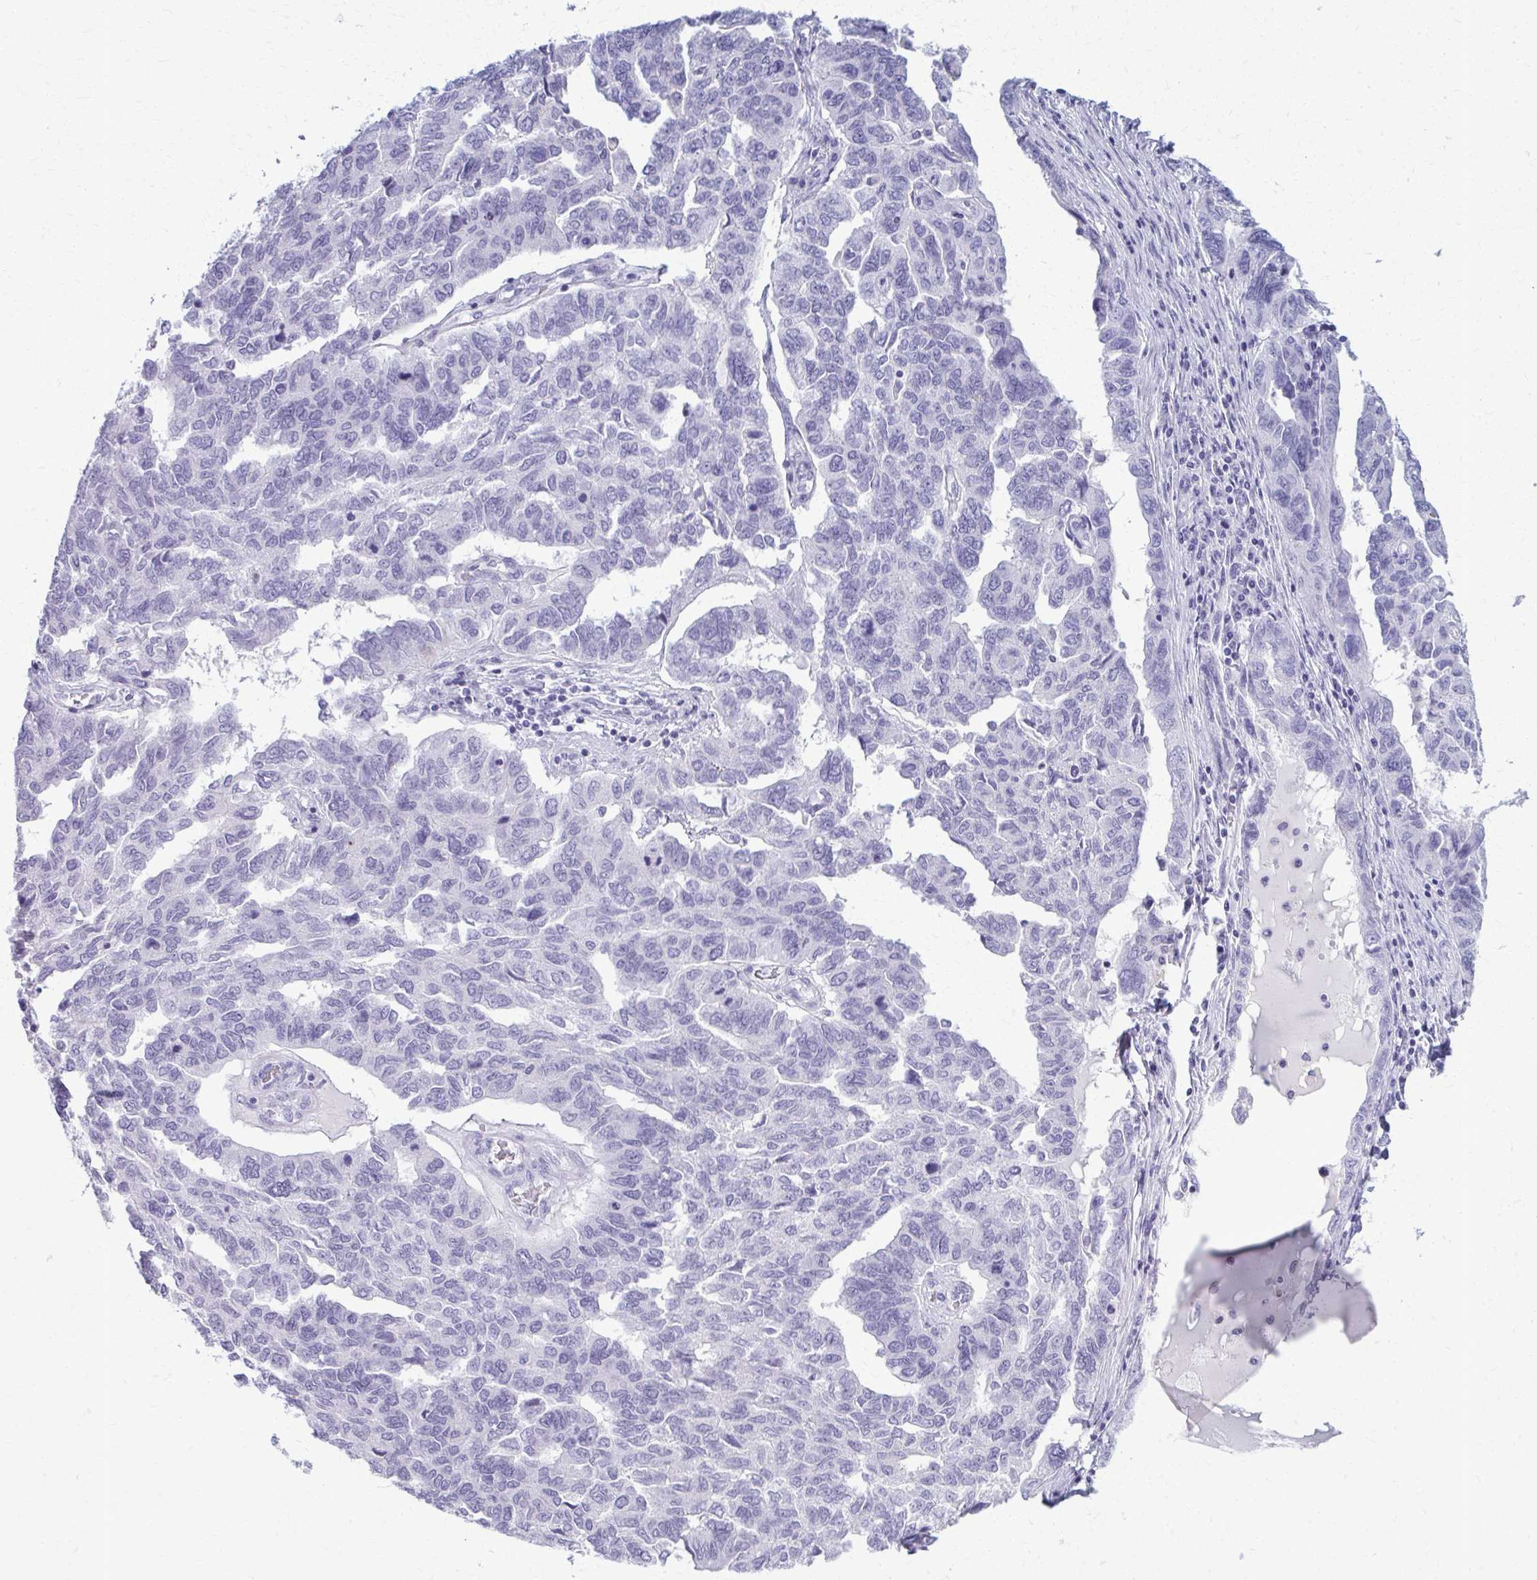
{"staining": {"intensity": "negative", "quantity": "none", "location": "none"}, "tissue": "ovarian cancer", "cell_type": "Tumor cells", "image_type": "cancer", "snomed": [{"axis": "morphology", "description": "Cystadenocarcinoma, serous, NOS"}, {"axis": "topography", "description": "Ovary"}], "caption": "Immunohistochemical staining of human ovarian cancer (serous cystadenocarcinoma) displays no significant staining in tumor cells.", "gene": "ACSM2B", "patient": {"sex": "female", "age": 64}}